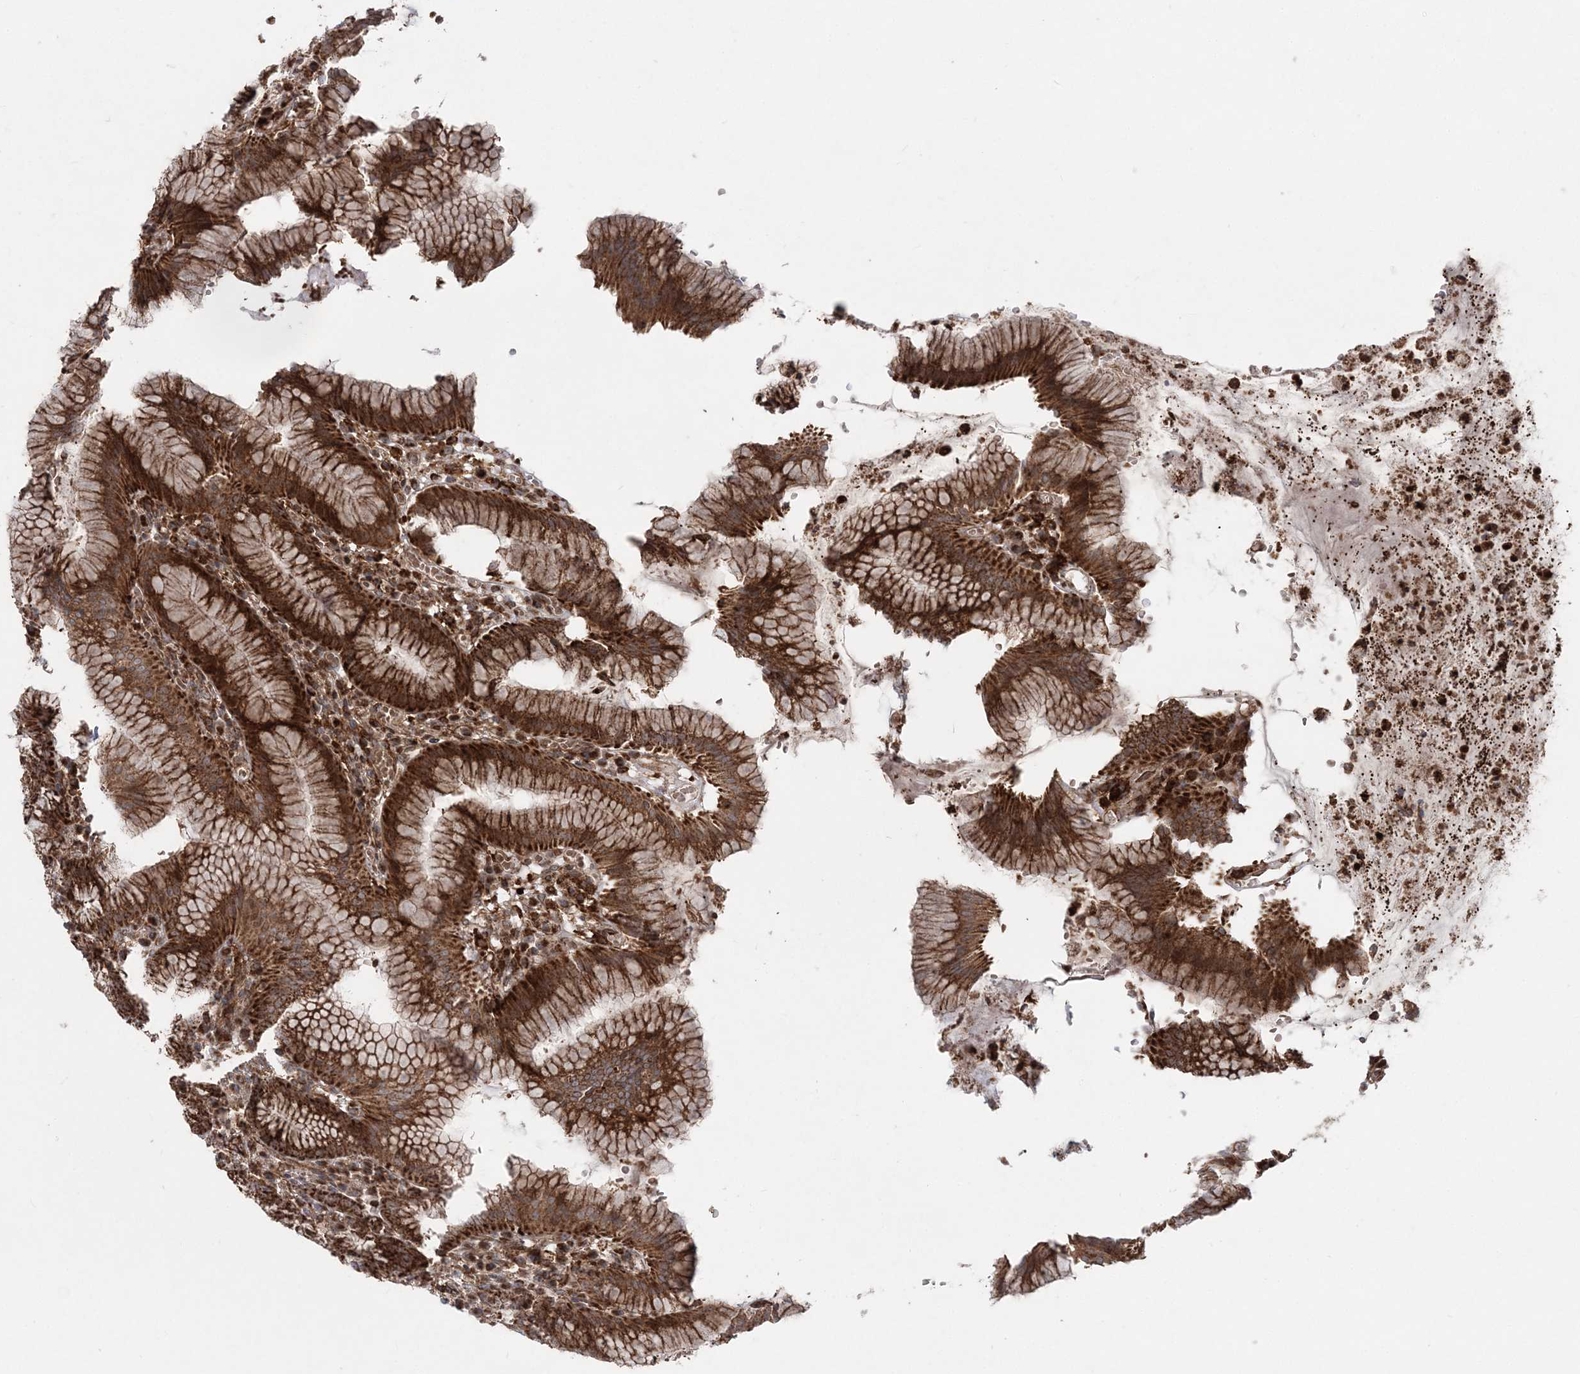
{"staining": {"intensity": "strong", "quantity": ">75%", "location": "cytoplasmic/membranous"}, "tissue": "stomach", "cell_type": "Glandular cells", "image_type": "normal", "snomed": [{"axis": "morphology", "description": "Normal tissue, NOS"}, {"axis": "topography", "description": "Stomach"}], "caption": "This photomicrograph exhibits benign stomach stained with immunohistochemistry to label a protein in brown. The cytoplasmic/membranous of glandular cells show strong positivity for the protein. Nuclei are counter-stained blue.", "gene": "LRPPRC", "patient": {"sex": "male", "age": 55}}